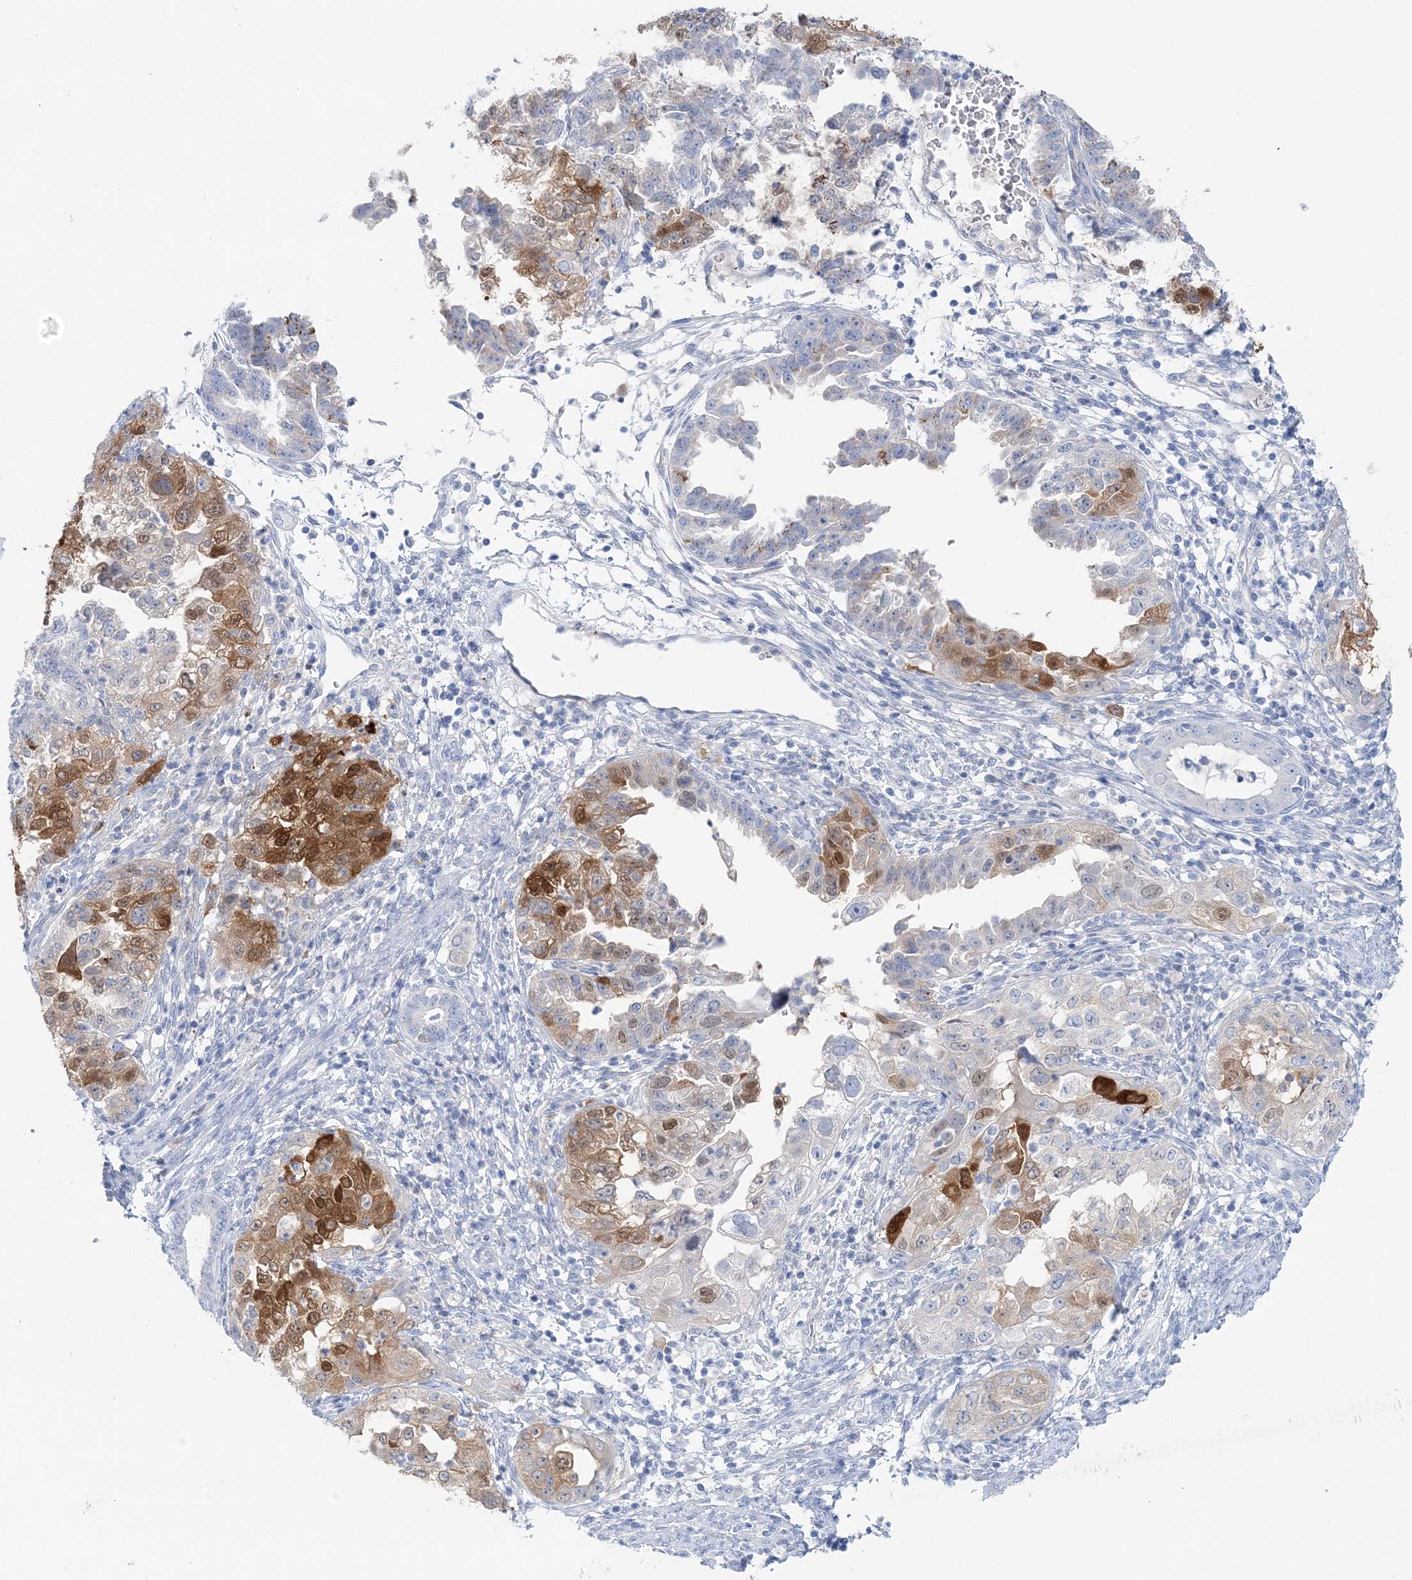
{"staining": {"intensity": "moderate", "quantity": "25%-75%", "location": "cytoplasmic/membranous,nuclear"}, "tissue": "endometrial cancer", "cell_type": "Tumor cells", "image_type": "cancer", "snomed": [{"axis": "morphology", "description": "Adenocarcinoma, NOS"}, {"axis": "topography", "description": "Endometrium"}], "caption": "This photomicrograph demonstrates endometrial cancer (adenocarcinoma) stained with immunohistochemistry to label a protein in brown. The cytoplasmic/membranous and nuclear of tumor cells show moderate positivity for the protein. Nuclei are counter-stained blue.", "gene": "HMGCS1", "patient": {"sex": "female", "age": 85}}